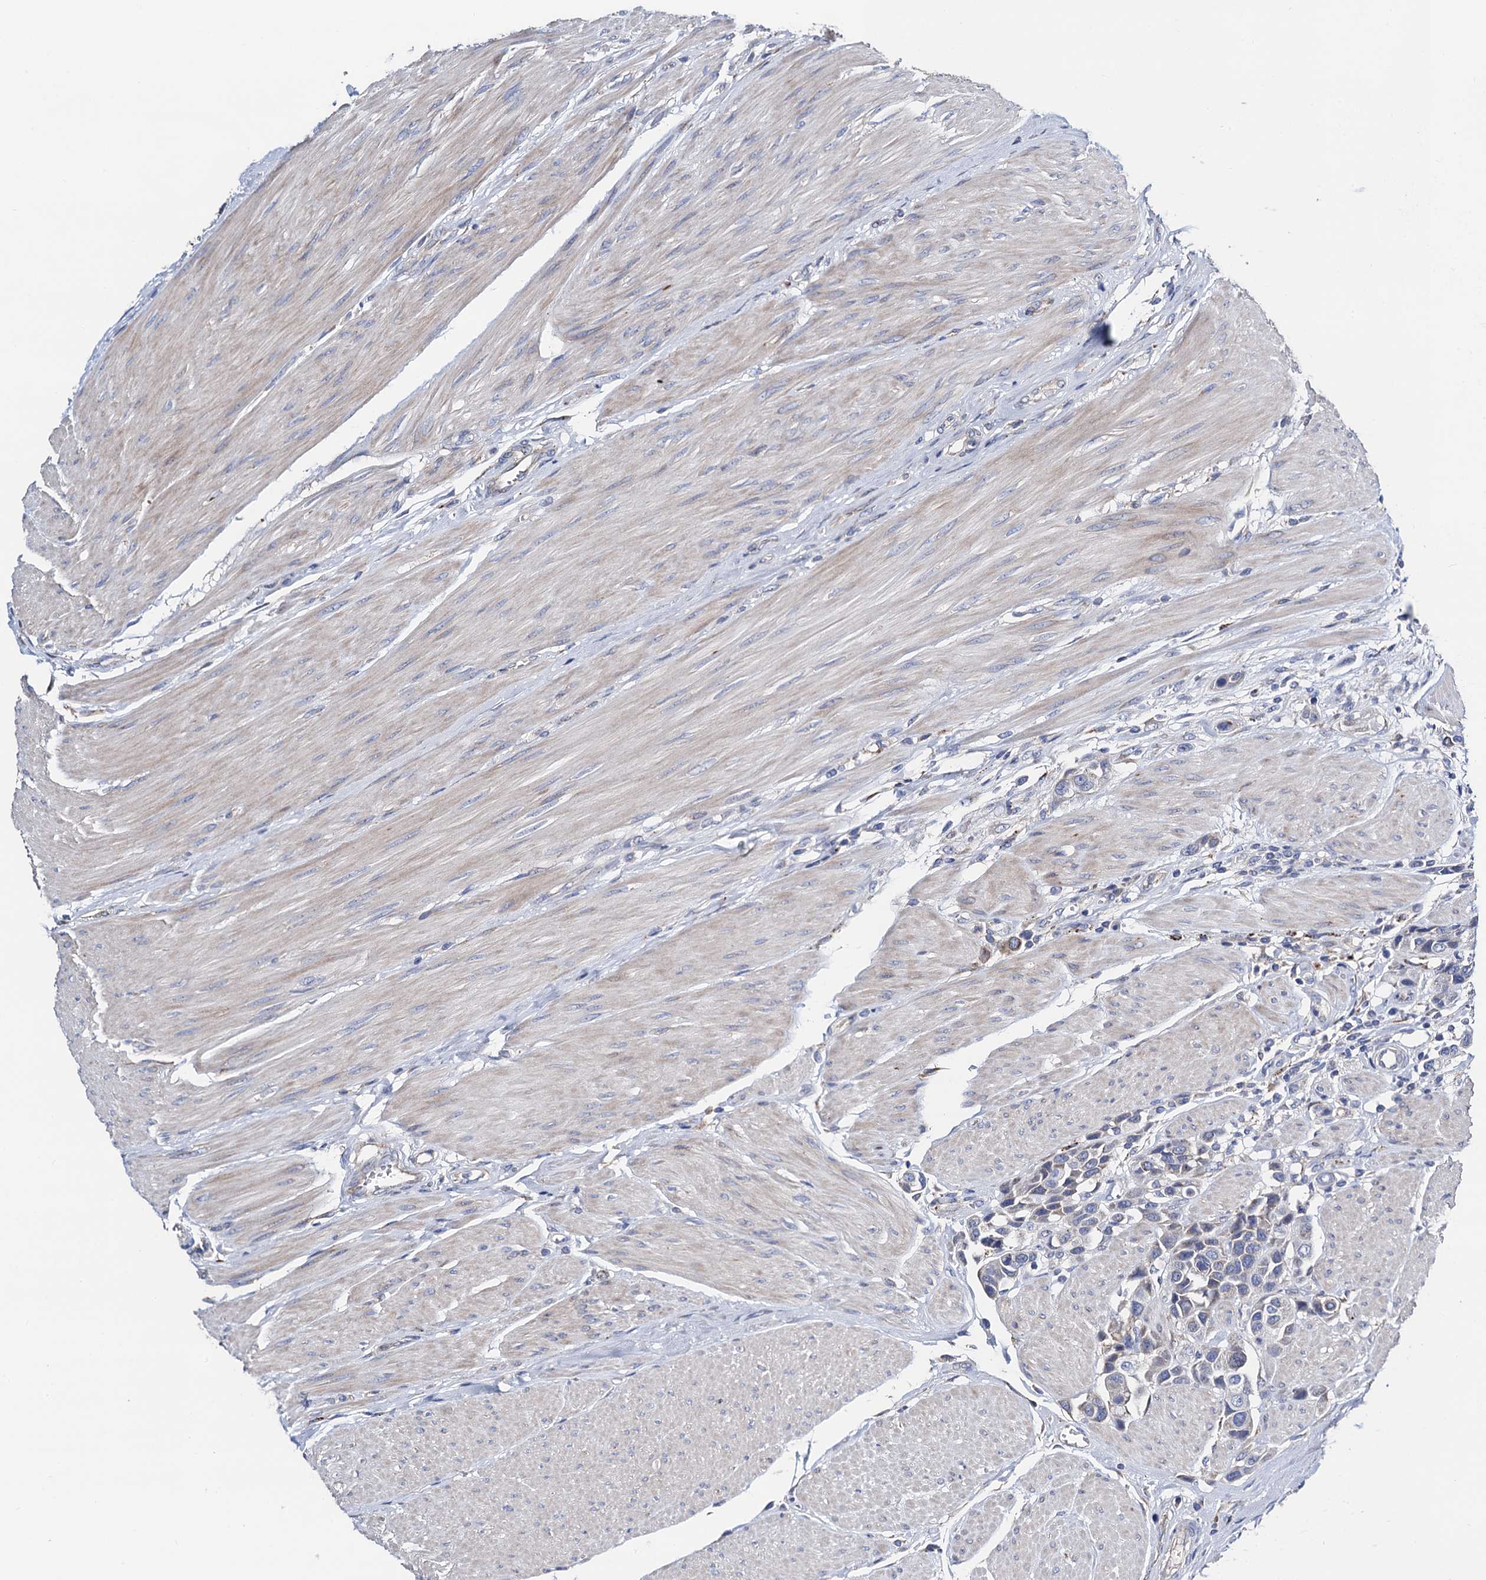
{"staining": {"intensity": "negative", "quantity": "none", "location": "none"}, "tissue": "urothelial cancer", "cell_type": "Tumor cells", "image_type": "cancer", "snomed": [{"axis": "morphology", "description": "Urothelial carcinoma, High grade"}, {"axis": "topography", "description": "Urinary bladder"}], "caption": "Immunohistochemistry (IHC) of human urothelial cancer displays no positivity in tumor cells. Brightfield microscopy of immunohistochemistry stained with DAB (3,3'-diaminobenzidine) (brown) and hematoxylin (blue), captured at high magnification.", "gene": "FREM3", "patient": {"sex": "male", "age": 50}}